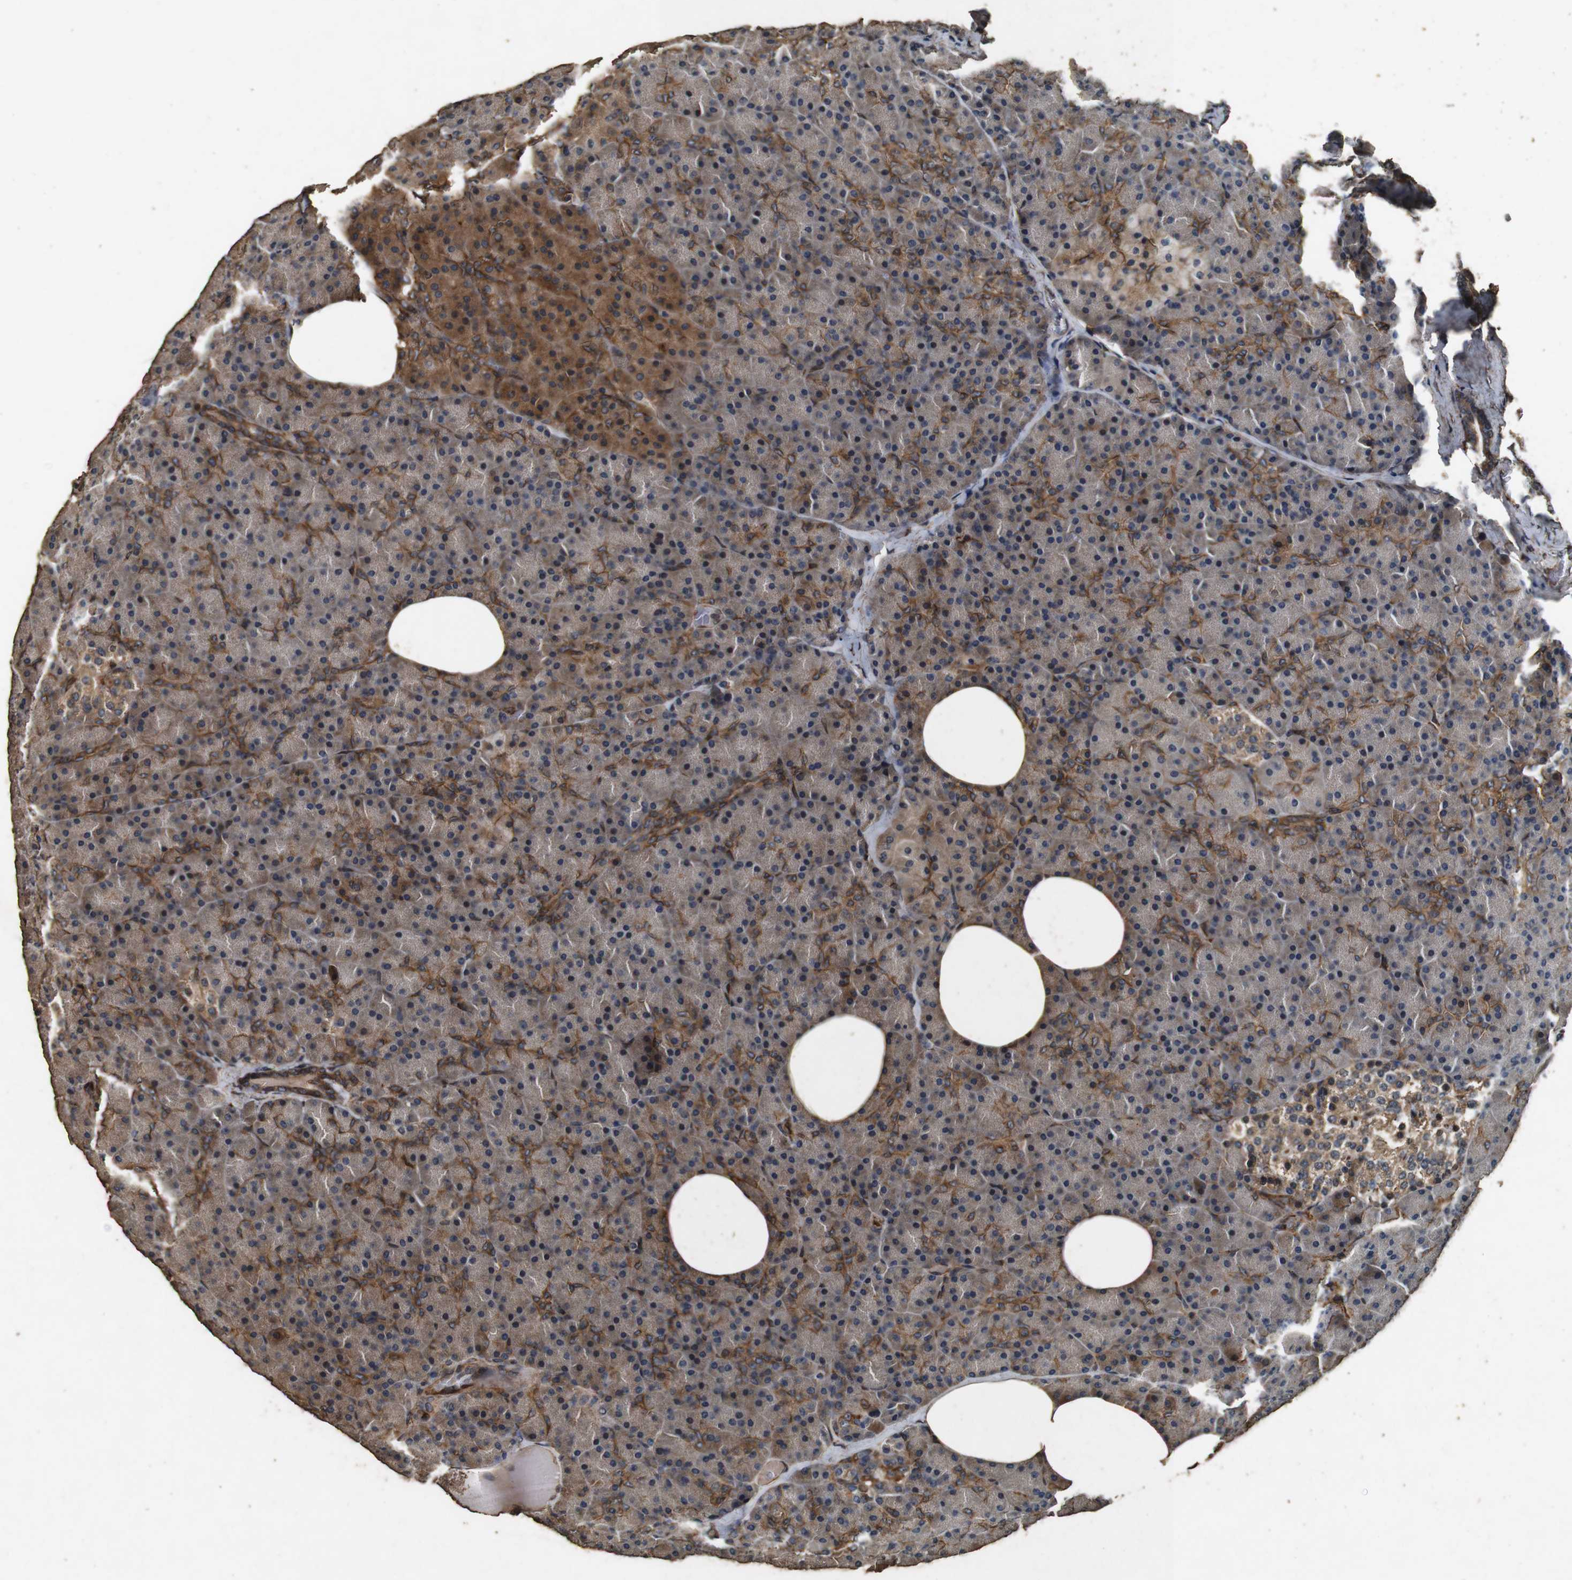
{"staining": {"intensity": "moderate", "quantity": "25%-75%", "location": "cytoplasmic/membranous"}, "tissue": "pancreas", "cell_type": "Exocrine glandular cells", "image_type": "normal", "snomed": [{"axis": "morphology", "description": "Normal tissue, NOS"}, {"axis": "topography", "description": "Pancreas"}], "caption": "Approximately 25%-75% of exocrine glandular cells in normal human pancreas show moderate cytoplasmic/membranous protein positivity as visualized by brown immunohistochemical staining.", "gene": "CNPY4", "patient": {"sex": "female", "age": 35}}